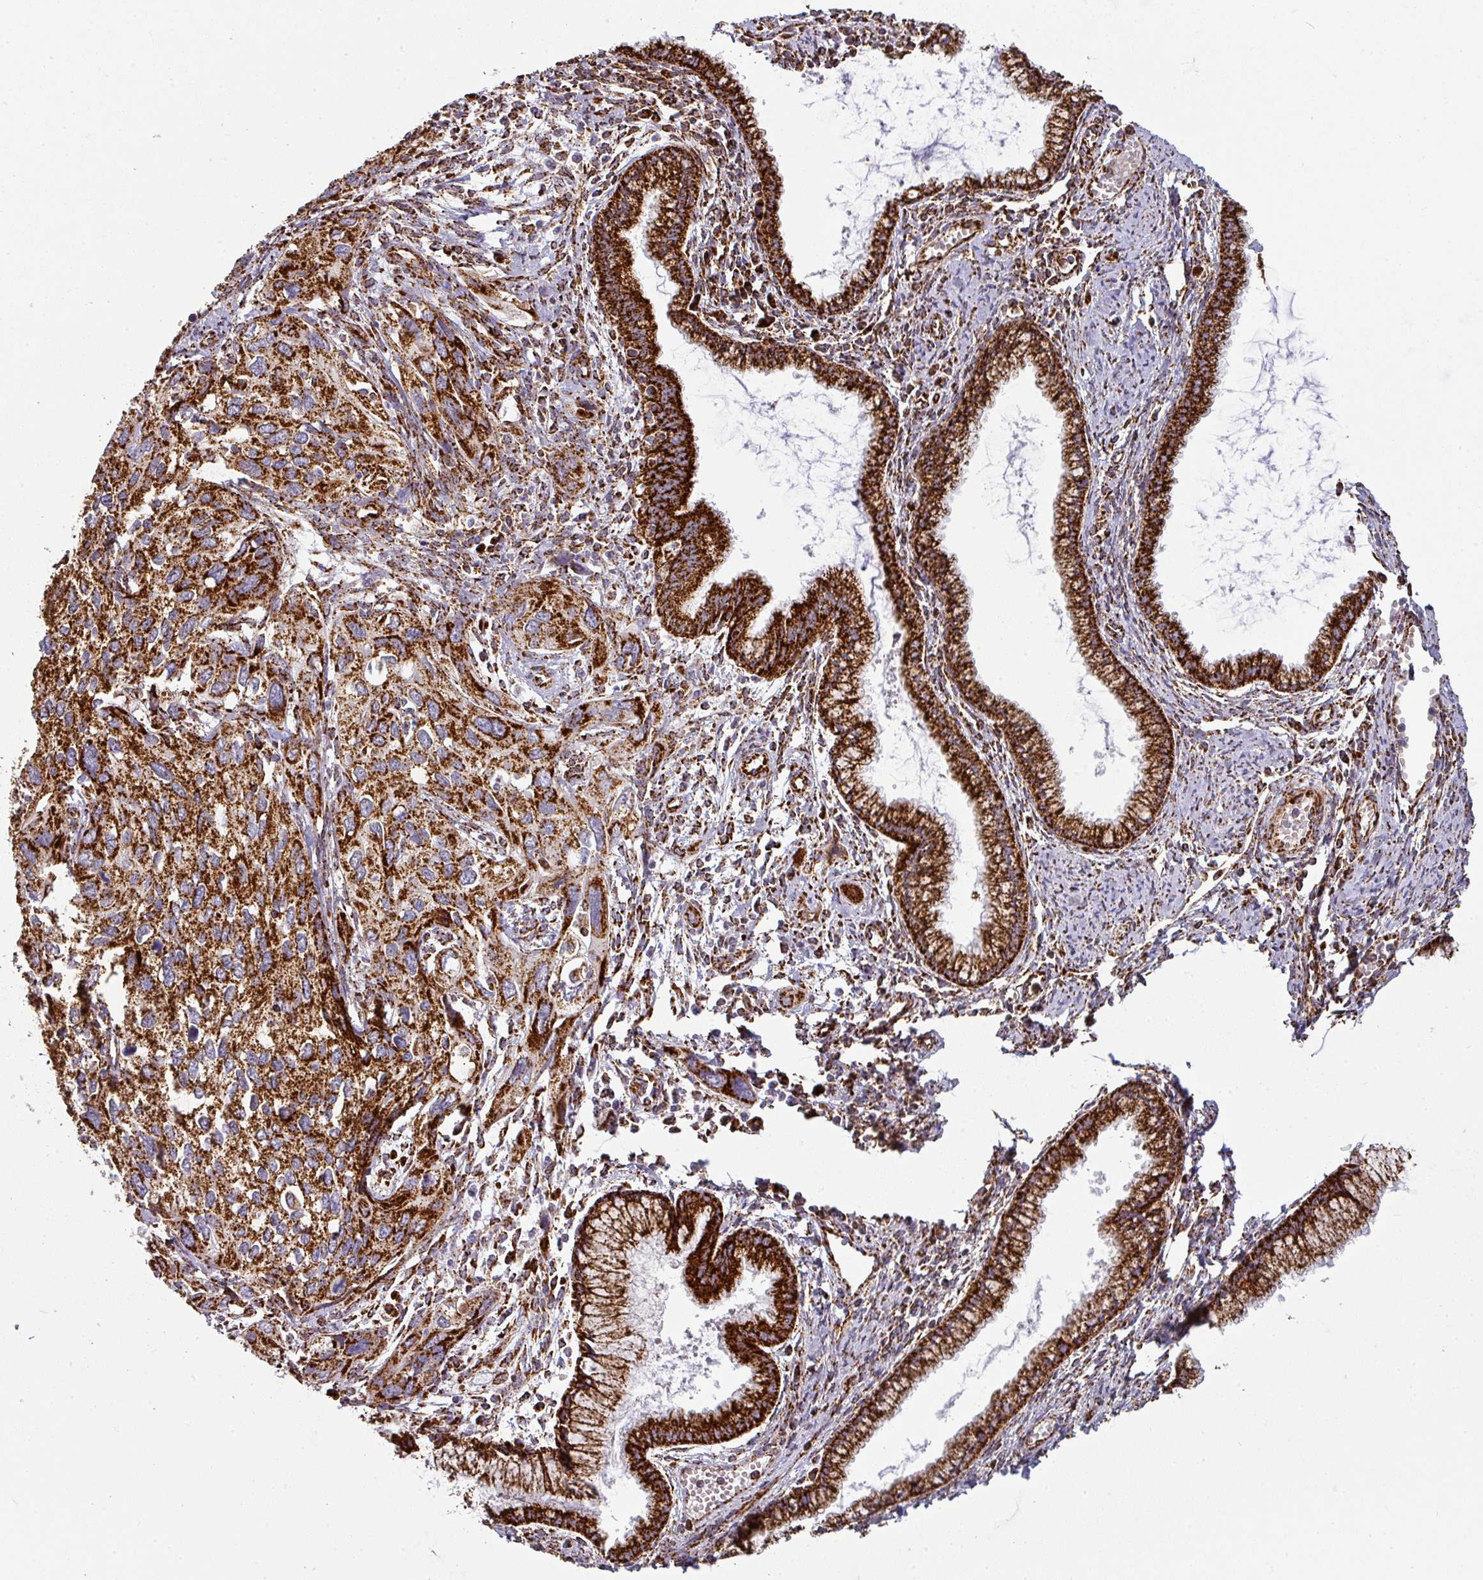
{"staining": {"intensity": "strong", "quantity": ">75%", "location": "cytoplasmic/membranous"}, "tissue": "cervical cancer", "cell_type": "Tumor cells", "image_type": "cancer", "snomed": [{"axis": "morphology", "description": "Squamous cell carcinoma, NOS"}, {"axis": "topography", "description": "Cervix"}], "caption": "High-power microscopy captured an IHC photomicrograph of squamous cell carcinoma (cervical), revealing strong cytoplasmic/membranous staining in about >75% of tumor cells.", "gene": "TRAP1", "patient": {"sex": "female", "age": 55}}